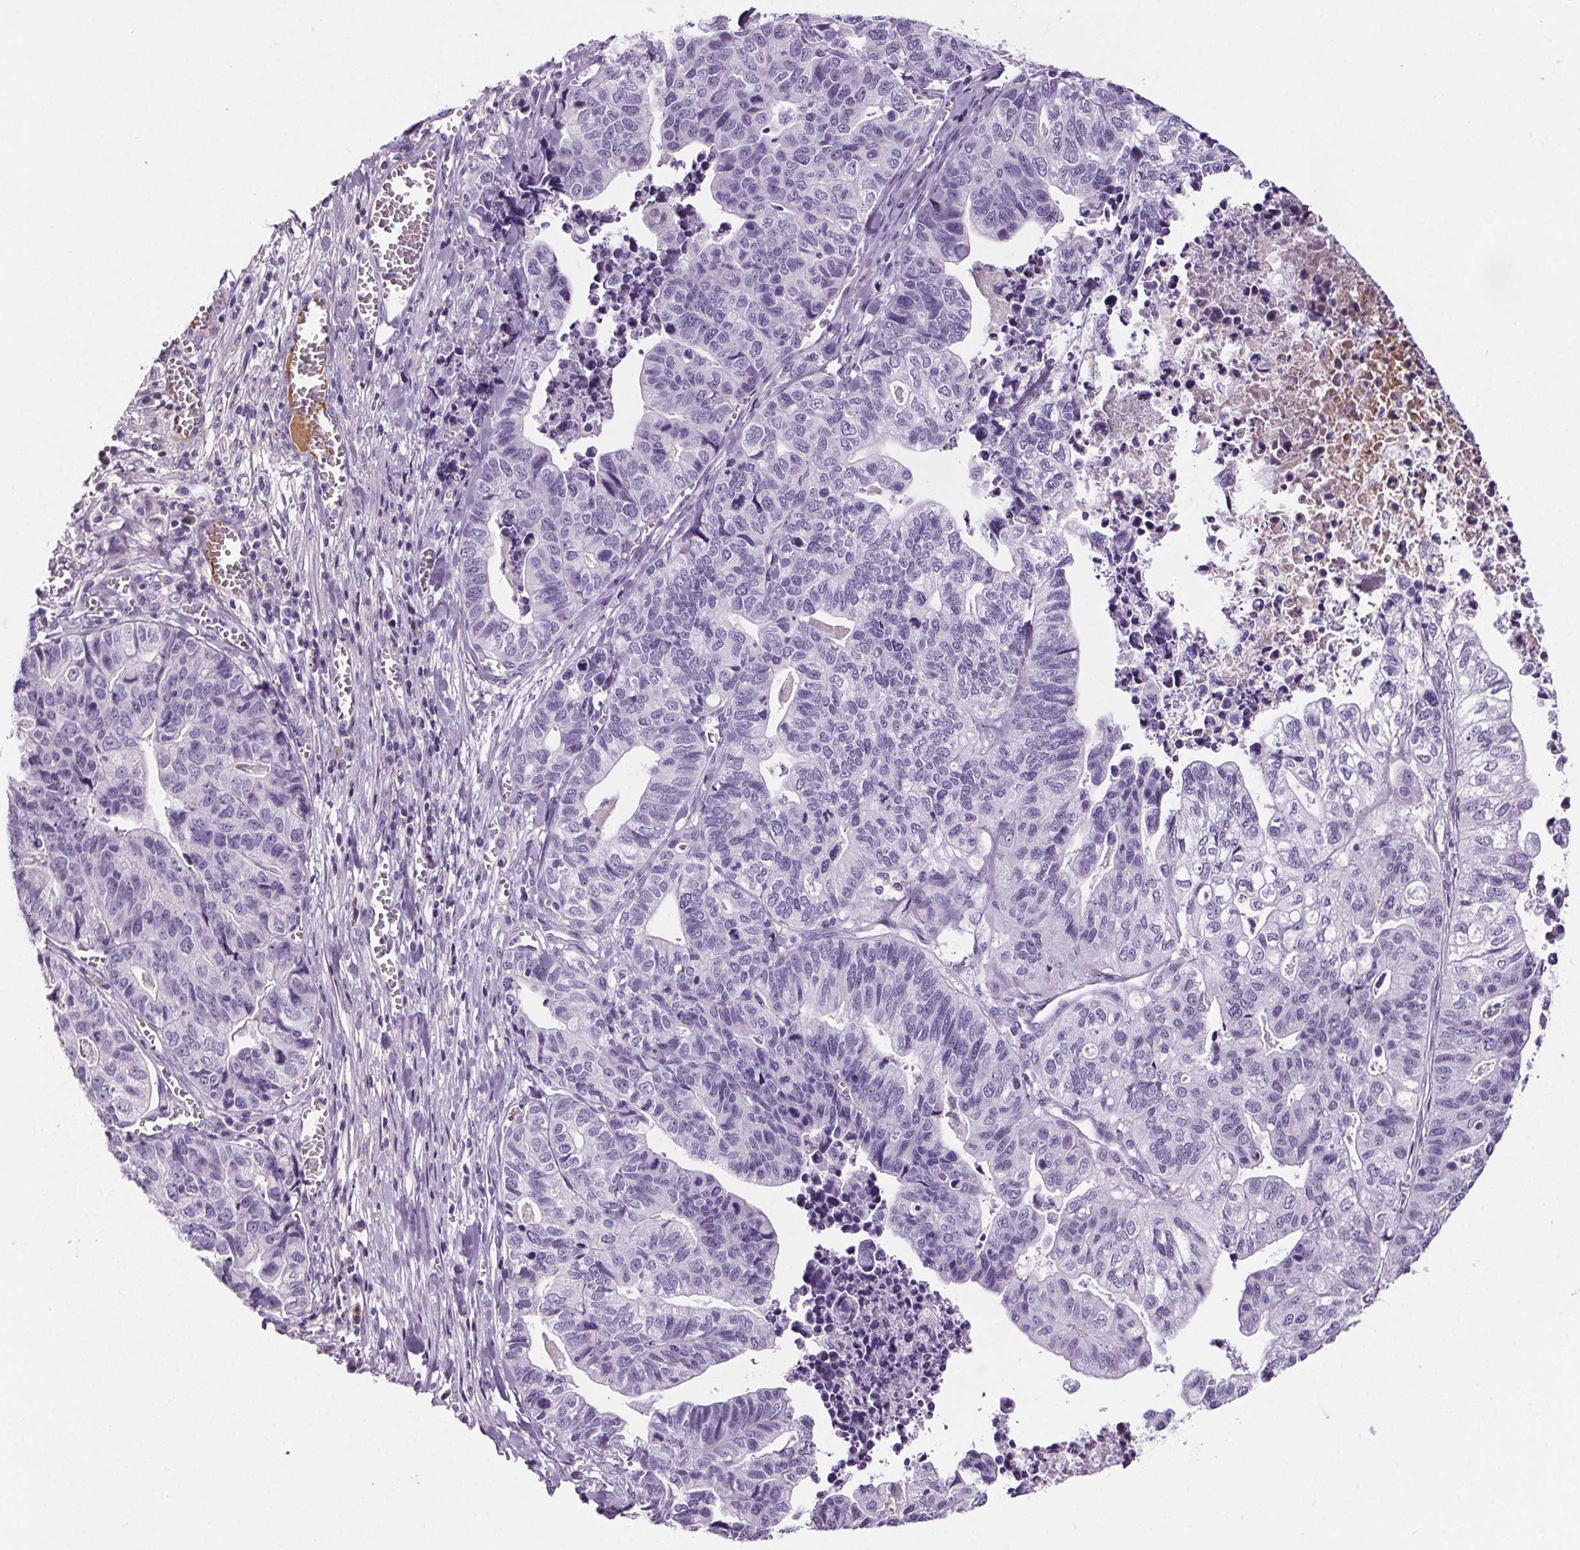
{"staining": {"intensity": "negative", "quantity": "none", "location": "none"}, "tissue": "stomach cancer", "cell_type": "Tumor cells", "image_type": "cancer", "snomed": [{"axis": "morphology", "description": "Adenocarcinoma, NOS"}, {"axis": "topography", "description": "Stomach, upper"}], "caption": "Adenocarcinoma (stomach) stained for a protein using immunohistochemistry exhibits no expression tumor cells.", "gene": "CD5L", "patient": {"sex": "female", "age": 67}}